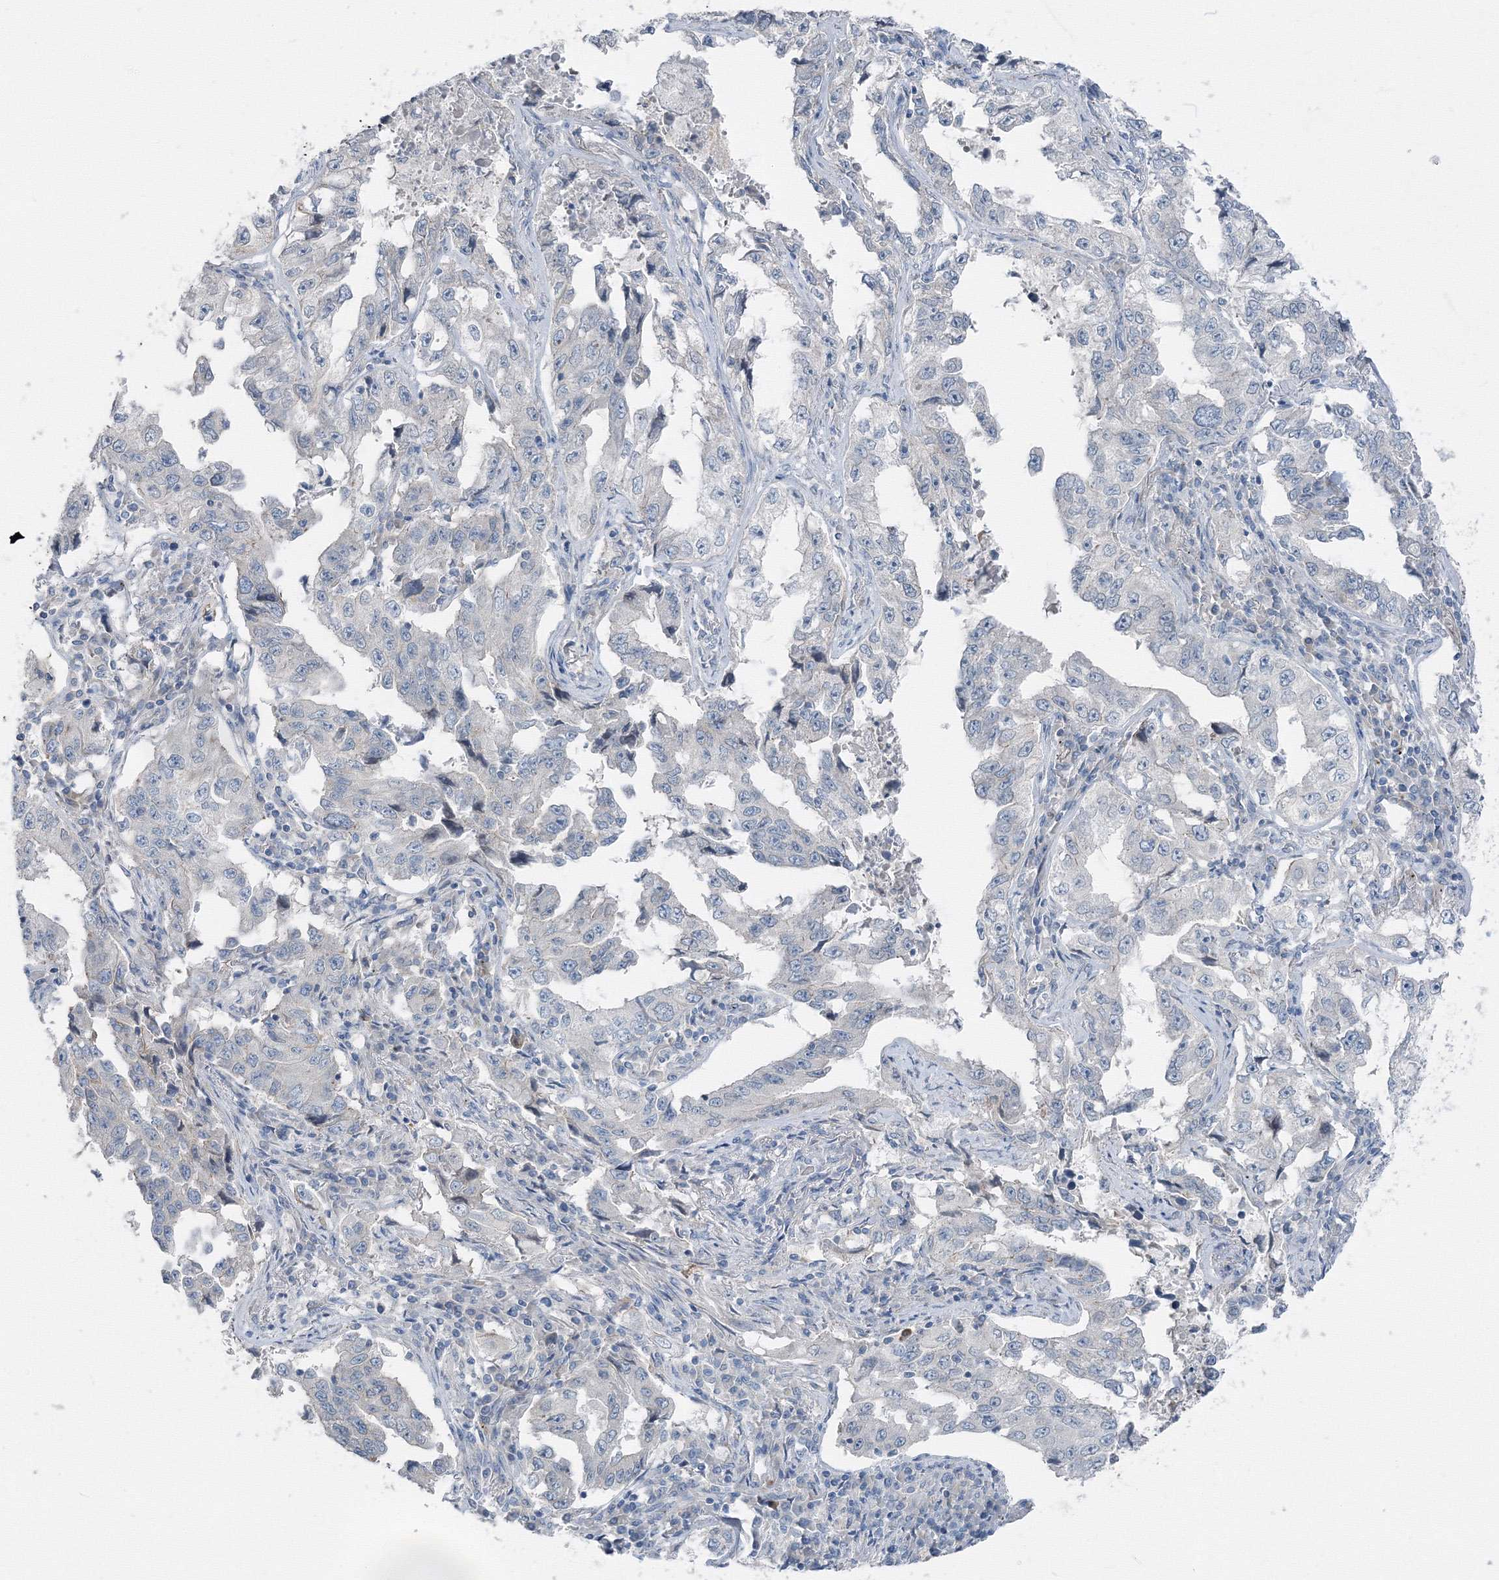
{"staining": {"intensity": "negative", "quantity": "none", "location": "none"}, "tissue": "lung cancer", "cell_type": "Tumor cells", "image_type": "cancer", "snomed": [{"axis": "morphology", "description": "Adenocarcinoma, NOS"}, {"axis": "topography", "description": "Lung"}], "caption": "DAB immunohistochemical staining of human lung adenocarcinoma reveals no significant positivity in tumor cells.", "gene": "AASDH", "patient": {"sex": "female", "age": 51}}